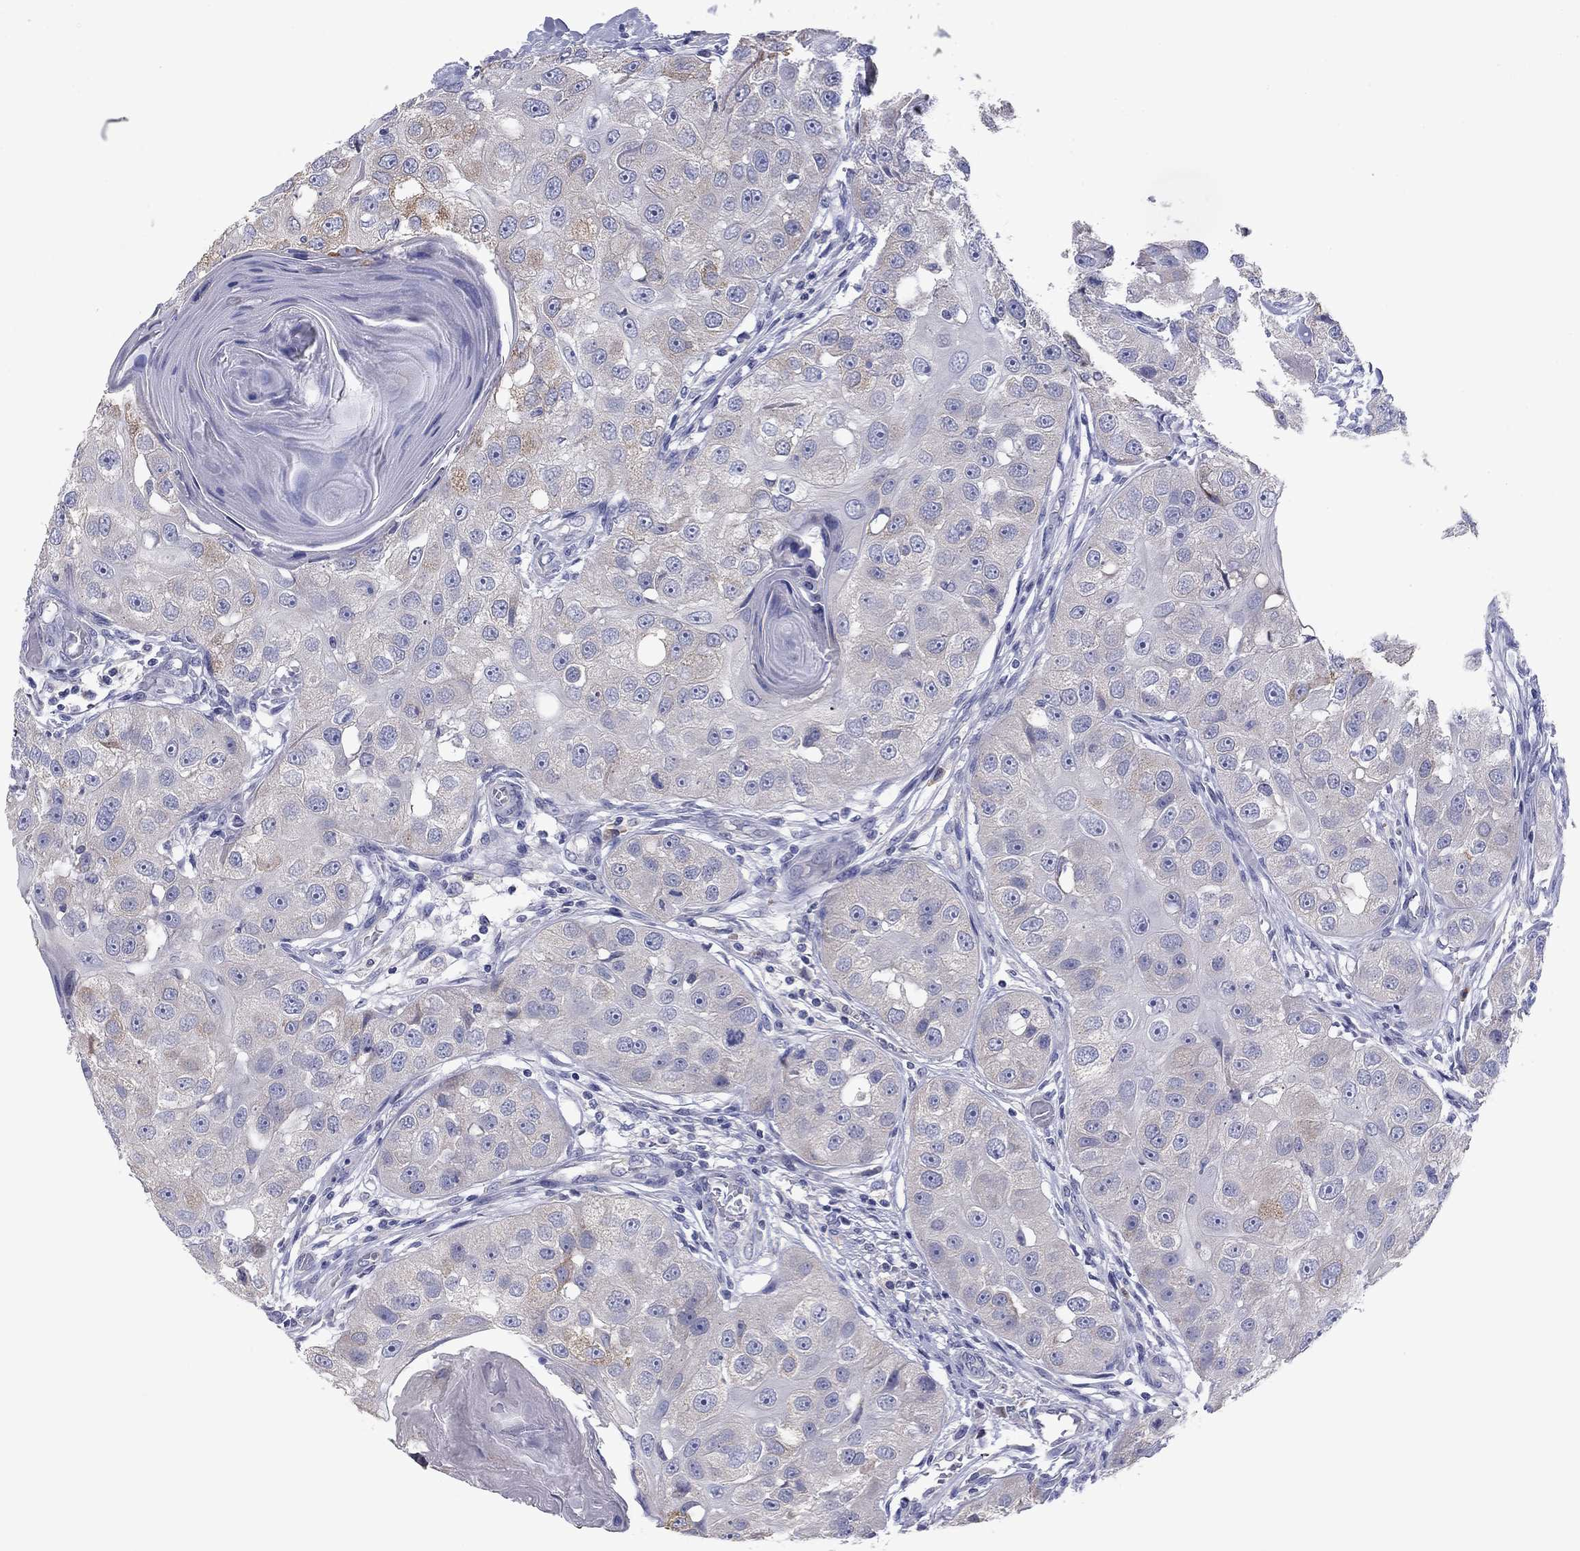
{"staining": {"intensity": "weak", "quantity": "<25%", "location": "cytoplasmic/membranous"}, "tissue": "head and neck cancer", "cell_type": "Tumor cells", "image_type": "cancer", "snomed": [{"axis": "morphology", "description": "Normal tissue, NOS"}, {"axis": "morphology", "description": "Squamous cell carcinoma, NOS"}, {"axis": "topography", "description": "Skeletal muscle"}, {"axis": "topography", "description": "Head-Neck"}], "caption": "High power microscopy photomicrograph of an immunohistochemistry (IHC) photomicrograph of head and neck squamous cell carcinoma, revealing no significant positivity in tumor cells.", "gene": "GRK7", "patient": {"sex": "male", "age": 51}}